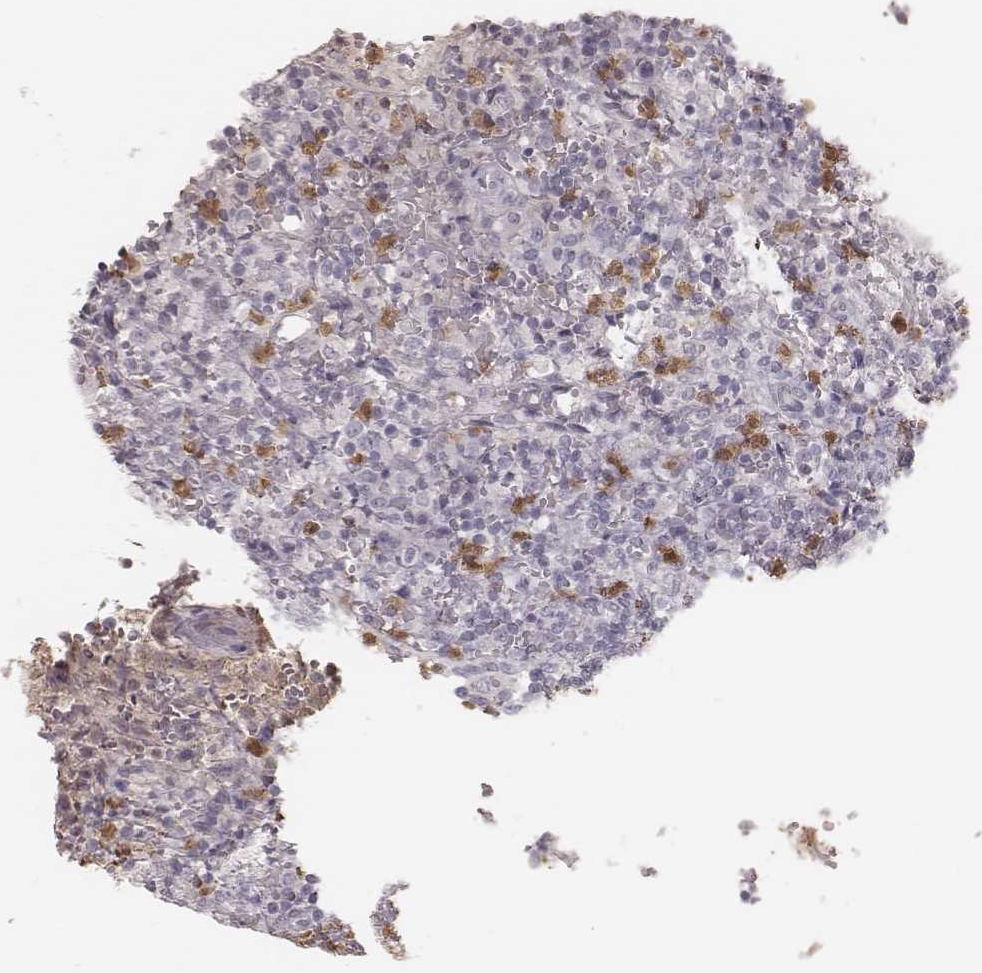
{"staining": {"intensity": "negative", "quantity": "none", "location": "none"}, "tissue": "lymphoma", "cell_type": "Tumor cells", "image_type": "cancer", "snomed": [{"axis": "morphology", "description": "Malignant lymphoma, non-Hodgkin's type, Low grade"}, {"axis": "topography", "description": "Spleen"}], "caption": "Malignant lymphoma, non-Hodgkin's type (low-grade) stained for a protein using immunohistochemistry (IHC) shows no staining tumor cells.", "gene": "KITLG", "patient": {"sex": "male", "age": 62}}